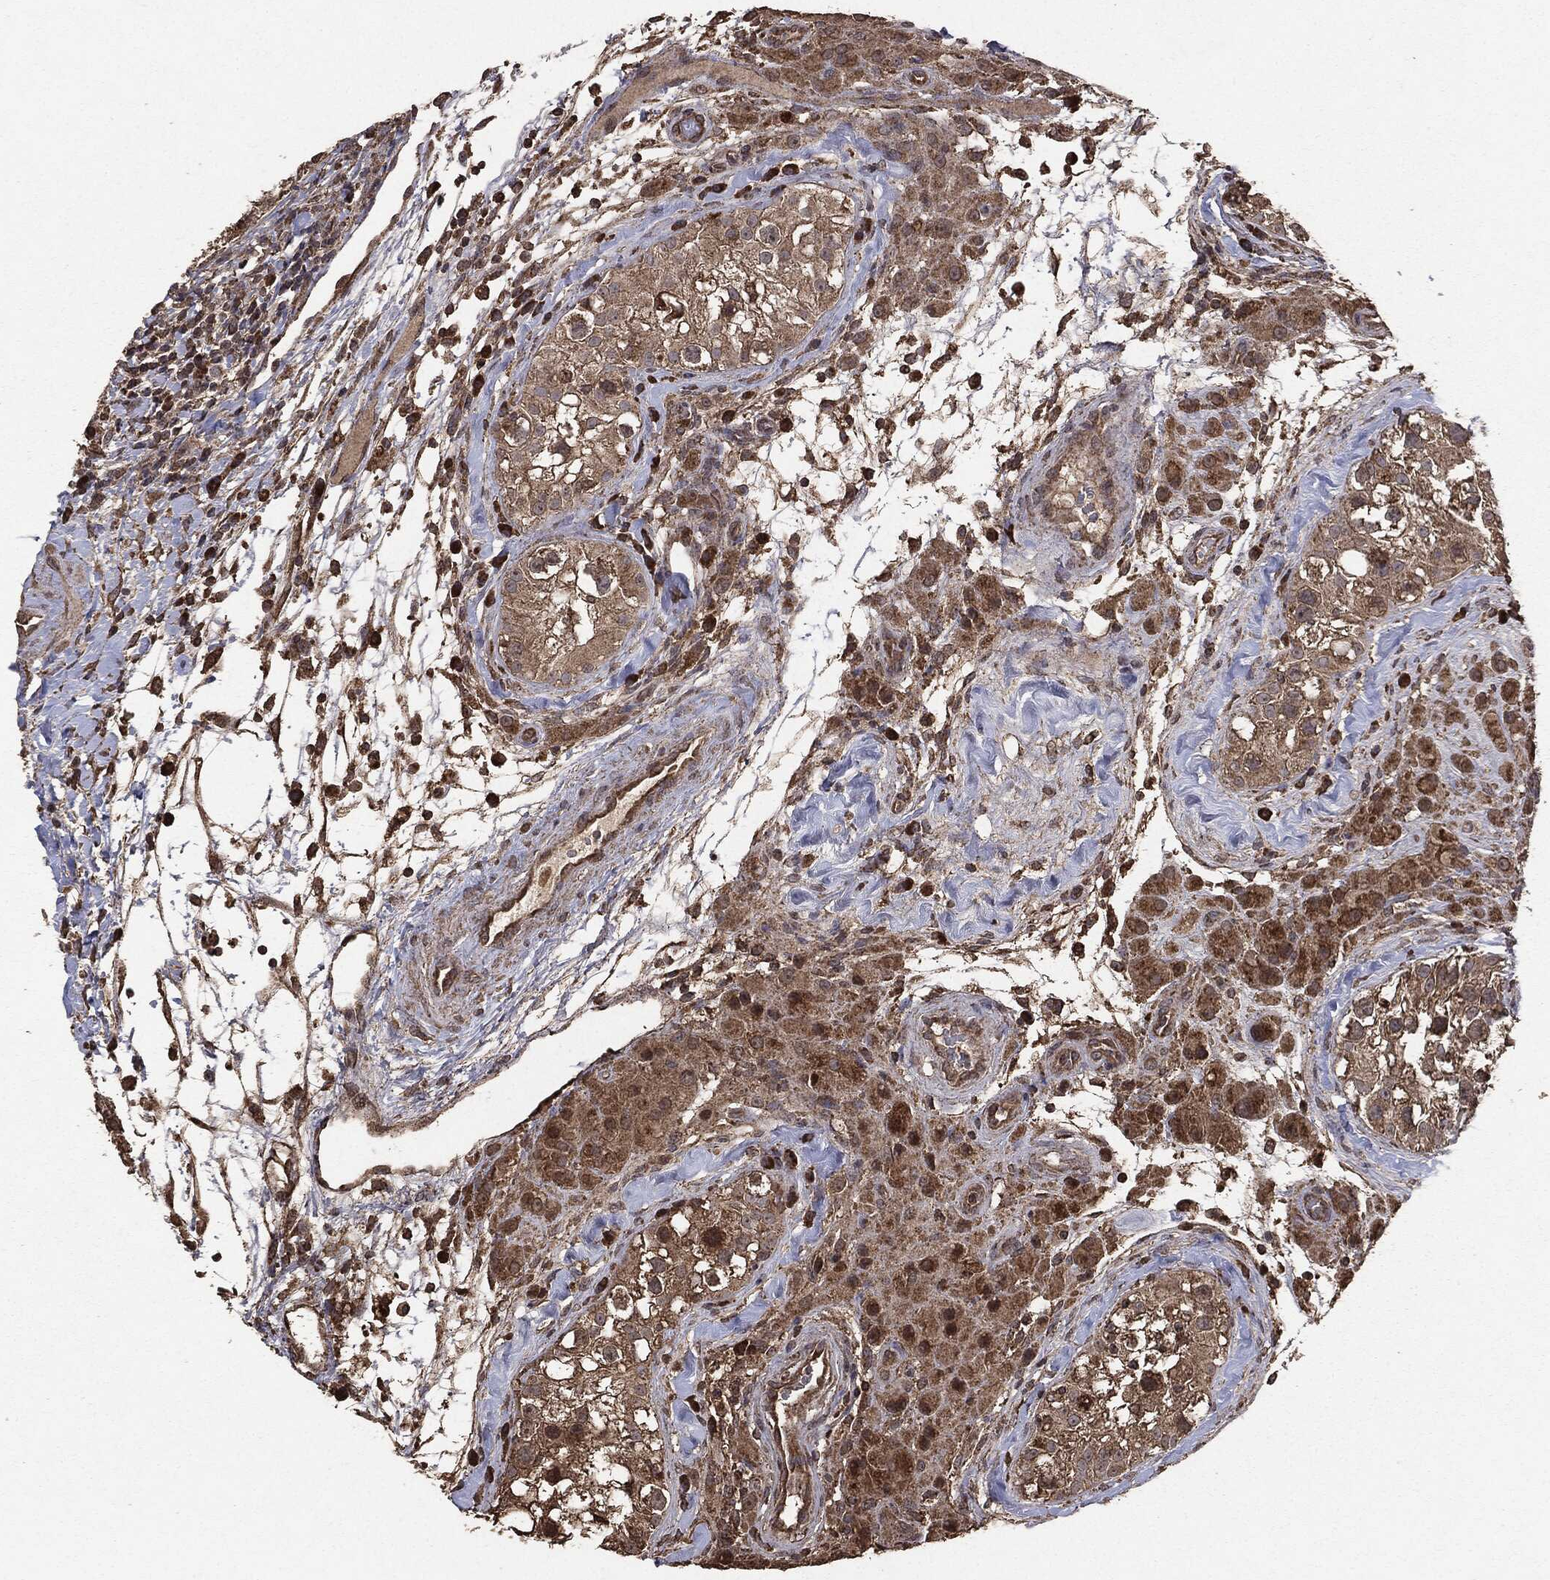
{"staining": {"intensity": "moderate", "quantity": ">75%", "location": "cytoplasmic/membranous"}, "tissue": "testis cancer", "cell_type": "Tumor cells", "image_type": "cancer", "snomed": [{"axis": "morphology", "description": "Seminoma, NOS"}, {"axis": "topography", "description": "Testis"}], "caption": "Moderate cytoplasmic/membranous protein positivity is present in about >75% of tumor cells in testis cancer (seminoma). Nuclei are stained in blue.", "gene": "MTOR", "patient": {"sex": "male", "age": 34}}